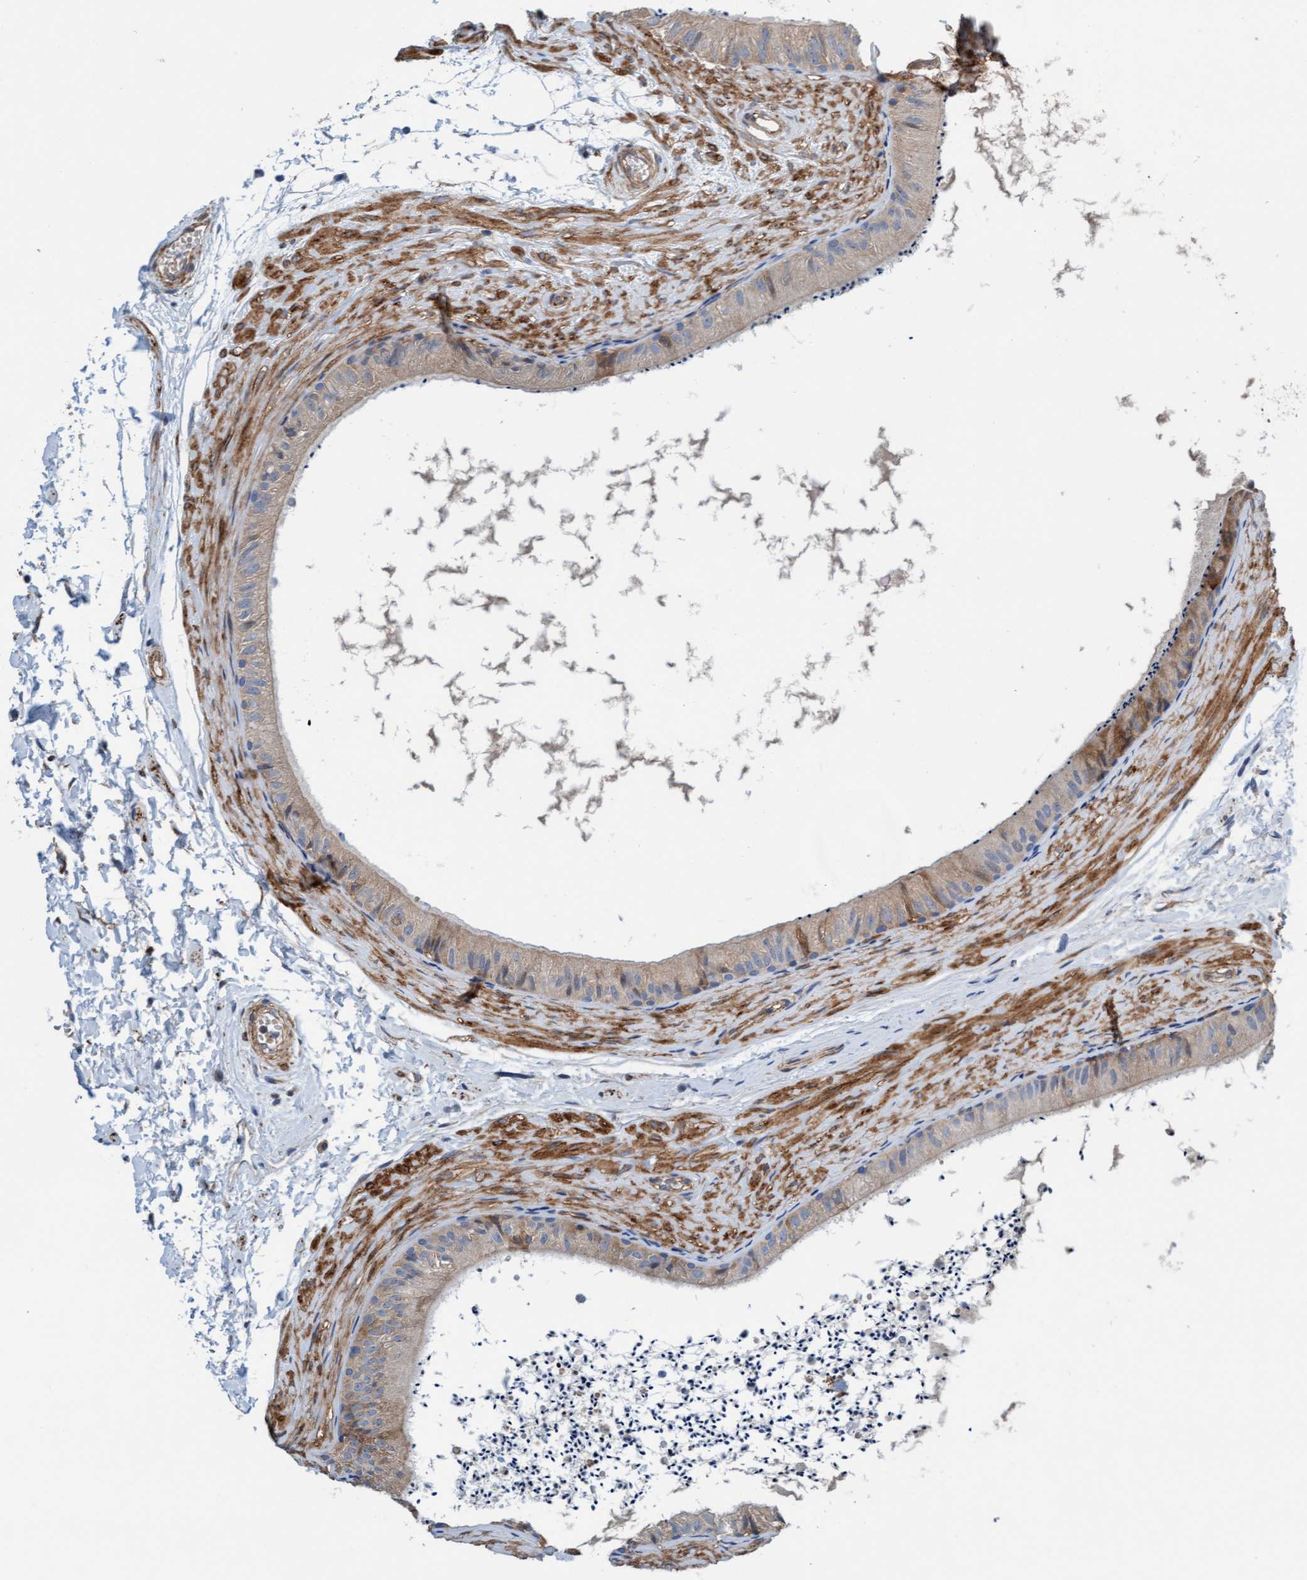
{"staining": {"intensity": "moderate", "quantity": ">75%", "location": "cytoplasmic/membranous"}, "tissue": "epididymis", "cell_type": "Glandular cells", "image_type": "normal", "snomed": [{"axis": "morphology", "description": "Normal tissue, NOS"}, {"axis": "topography", "description": "Epididymis"}], "caption": "An immunohistochemistry photomicrograph of benign tissue is shown. Protein staining in brown shows moderate cytoplasmic/membranous positivity in epididymis within glandular cells.", "gene": "FMNL3", "patient": {"sex": "male", "age": 56}}